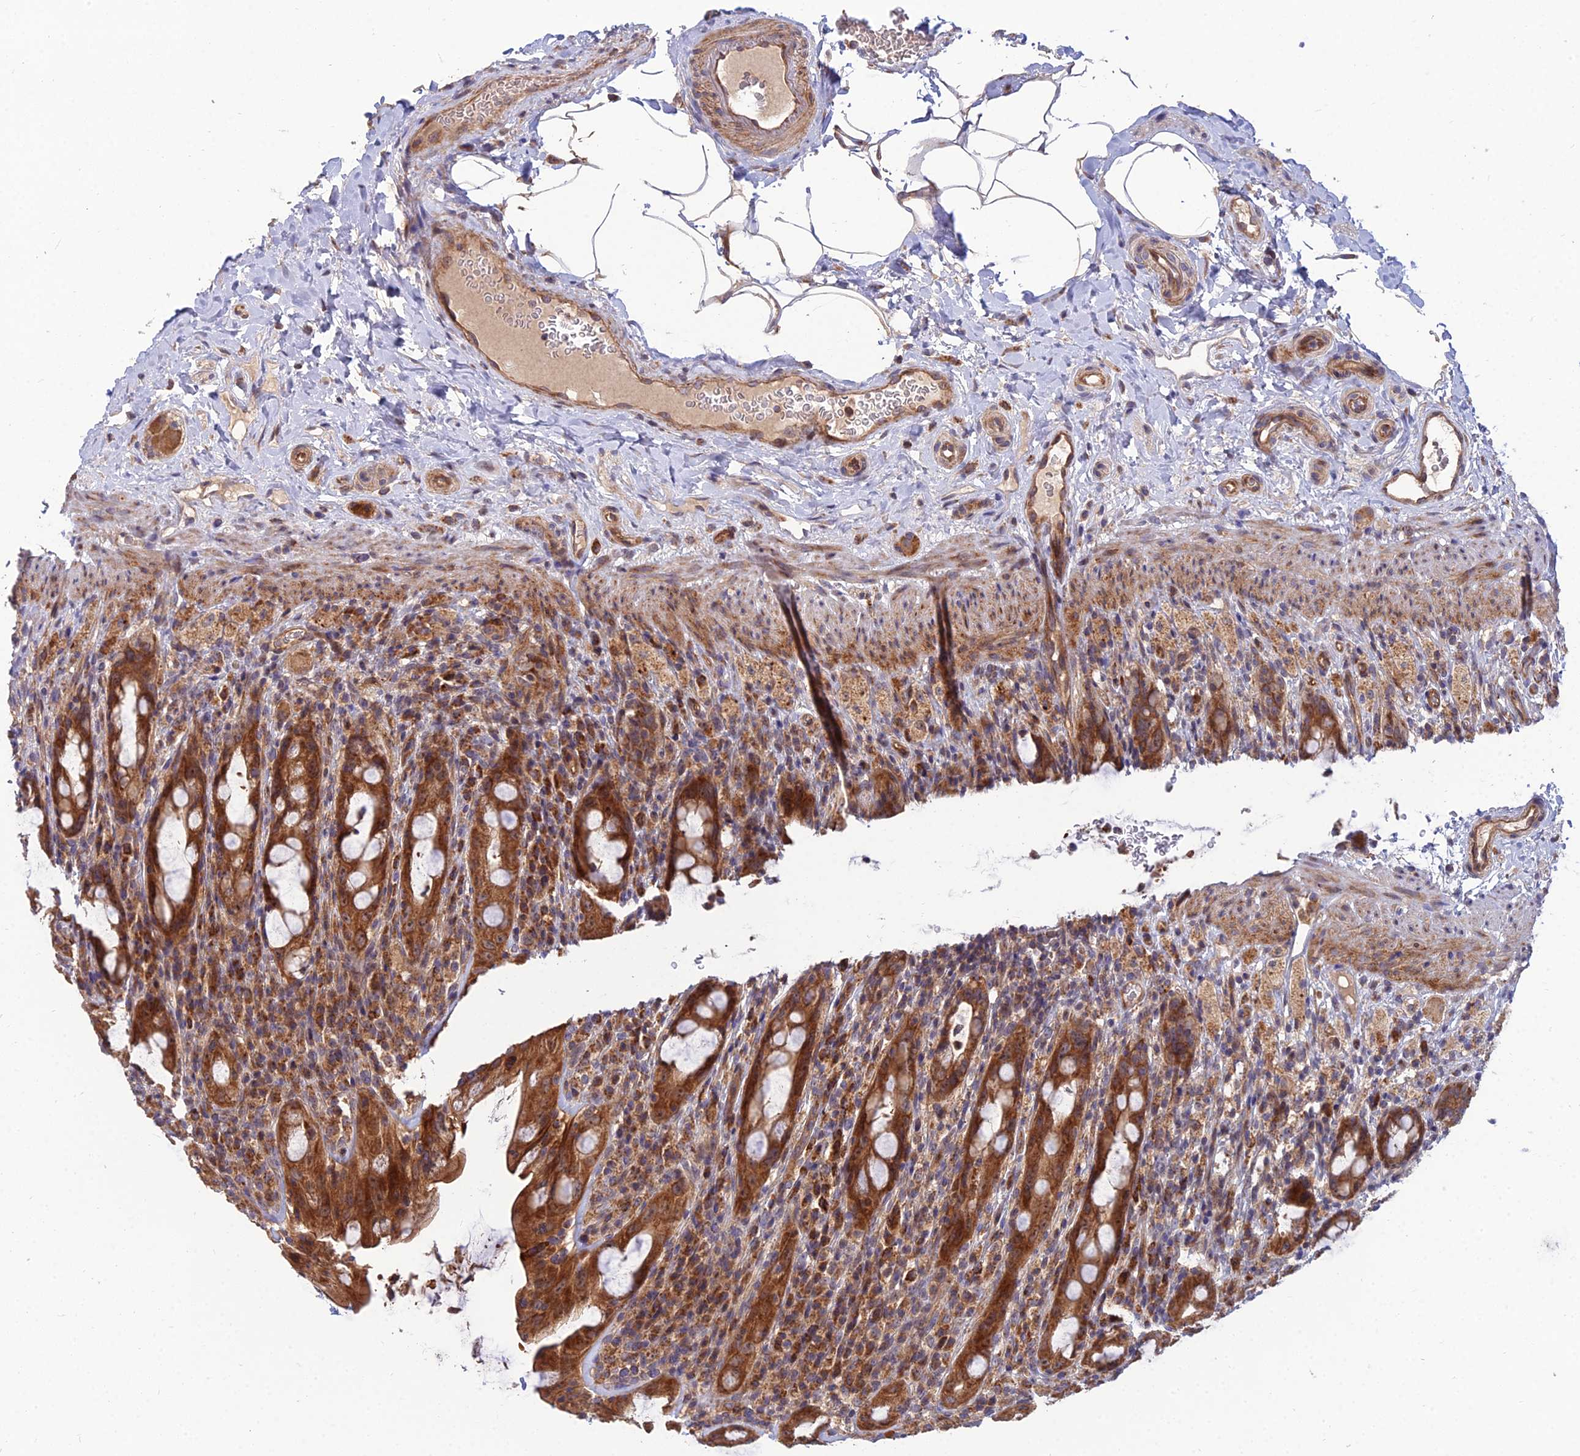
{"staining": {"intensity": "strong", "quantity": ">75%", "location": "cytoplasmic/membranous"}, "tissue": "rectum", "cell_type": "Glandular cells", "image_type": "normal", "snomed": [{"axis": "morphology", "description": "Normal tissue, NOS"}, {"axis": "topography", "description": "Rectum"}], "caption": "Rectum stained for a protein demonstrates strong cytoplasmic/membranous positivity in glandular cells. (DAB (3,3'-diaminobenzidine) IHC with brightfield microscopy, high magnification).", "gene": "RIC8B", "patient": {"sex": "male", "age": 44}}